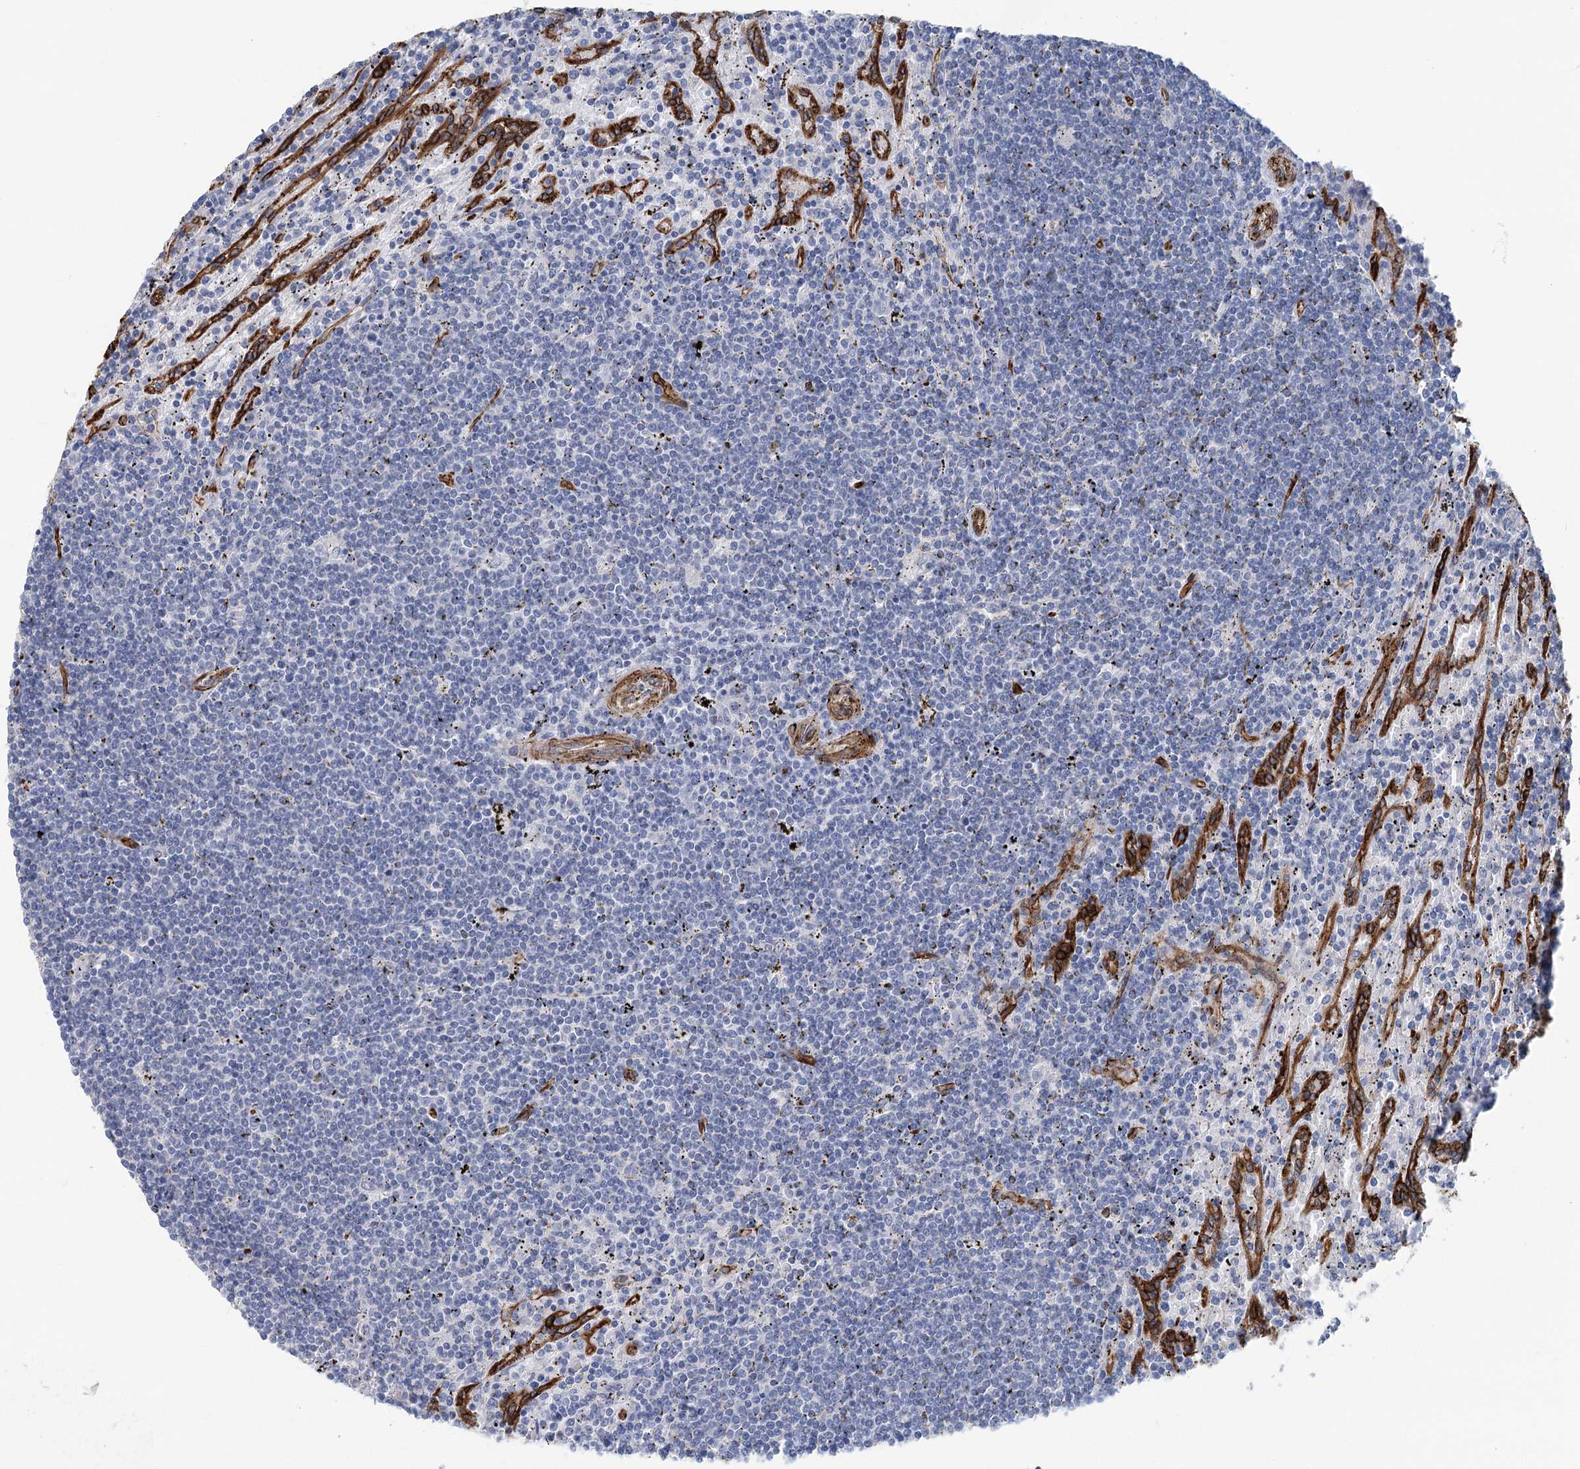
{"staining": {"intensity": "negative", "quantity": "none", "location": "none"}, "tissue": "lymphoma", "cell_type": "Tumor cells", "image_type": "cancer", "snomed": [{"axis": "morphology", "description": "Malignant lymphoma, non-Hodgkin's type, Low grade"}, {"axis": "topography", "description": "Spleen"}], "caption": "Protein analysis of low-grade malignant lymphoma, non-Hodgkin's type exhibits no significant staining in tumor cells. (DAB (3,3'-diaminobenzidine) immunohistochemistry with hematoxylin counter stain).", "gene": "IQSEC1", "patient": {"sex": "male", "age": 76}}